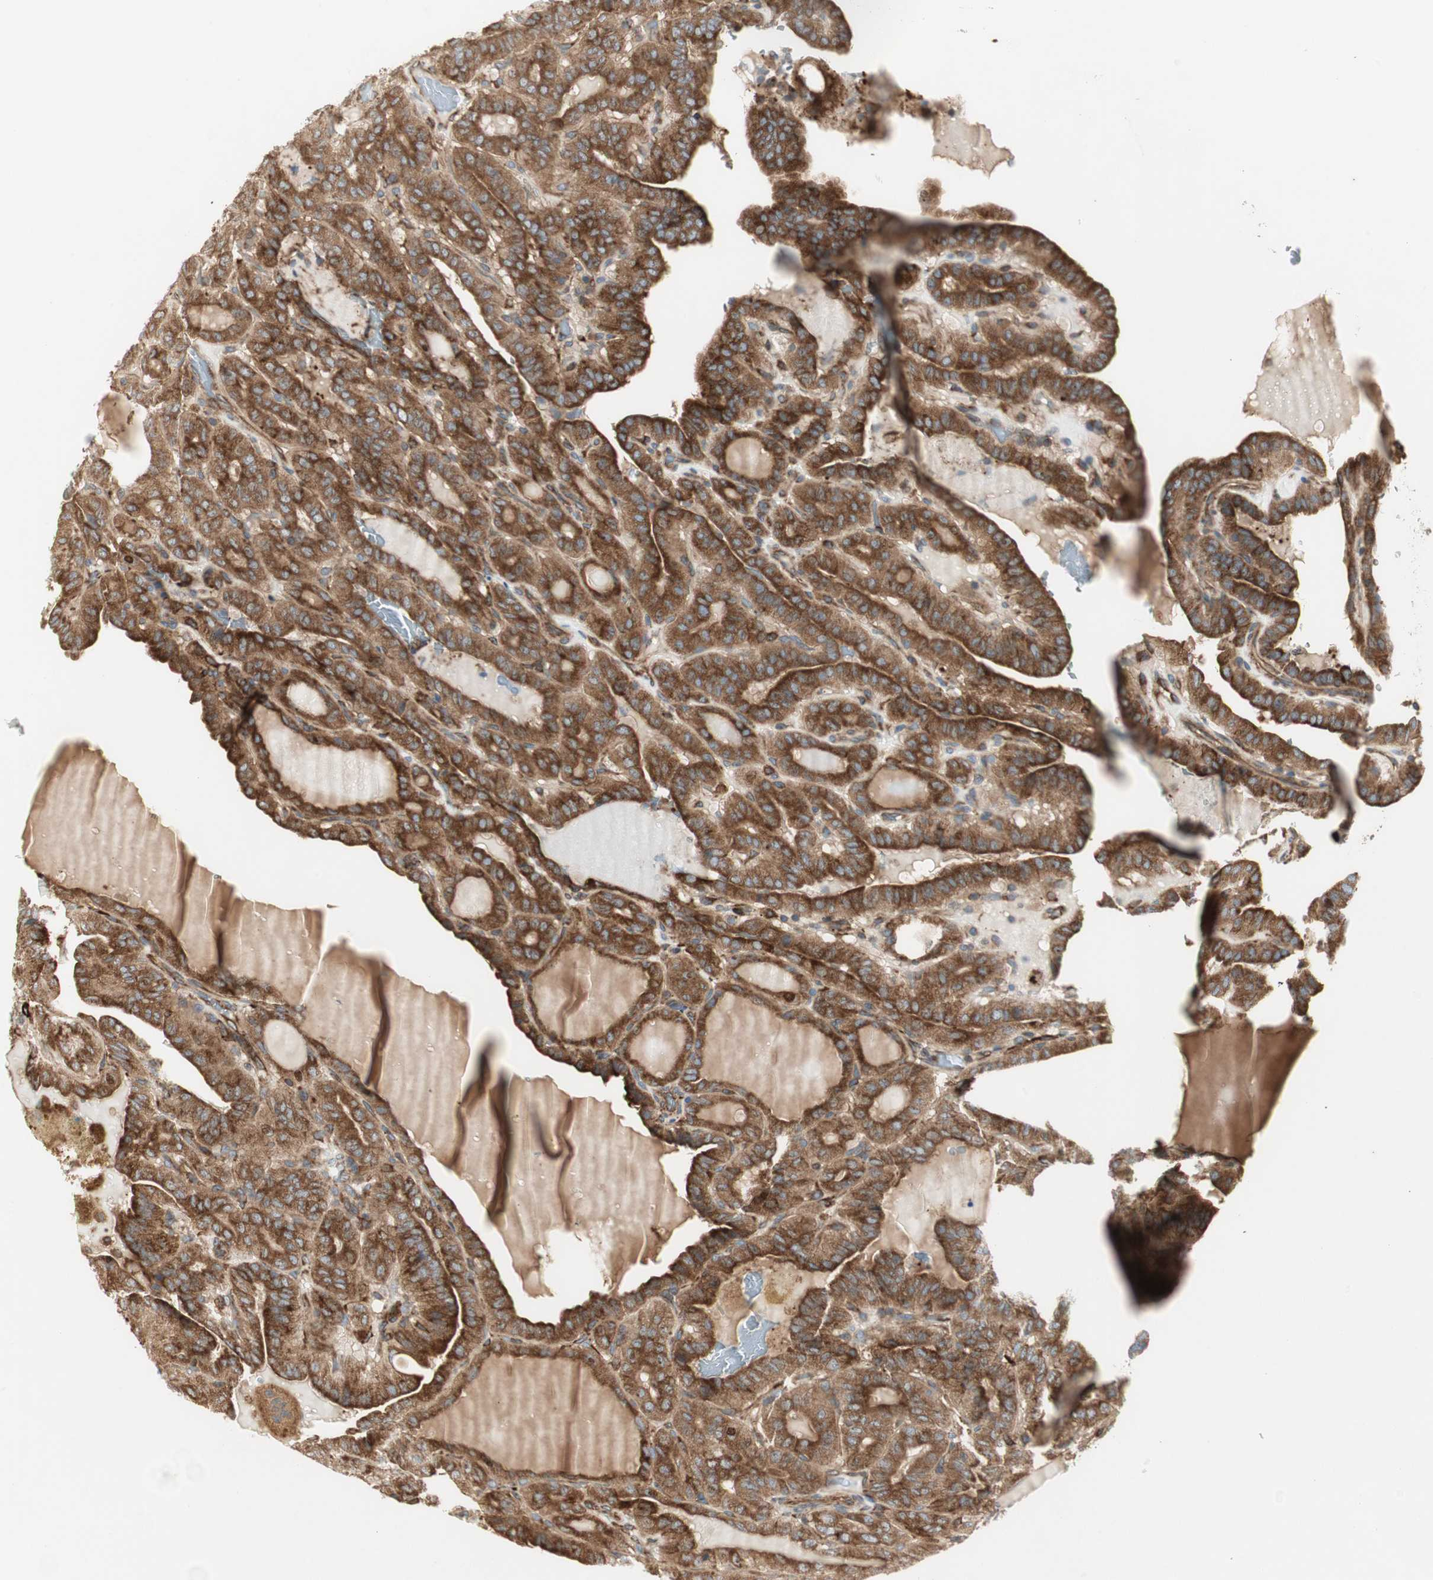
{"staining": {"intensity": "strong", "quantity": ">75%", "location": "cytoplasmic/membranous"}, "tissue": "thyroid cancer", "cell_type": "Tumor cells", "image_type": "cancer", "snomed": [{"axis": "morphology", "description": "Papillary adenocarcinoma, NOS"}, {"axis": "topography", "description": "Thyroid gland"}], "caption": "The immunohistochemical stain highlights strong cytoplasmic/membranous positivity in tumor cells of thyroid cancer tissue.", "gene": "H6PD", "patient": {"sex": "male", "age": 77}}